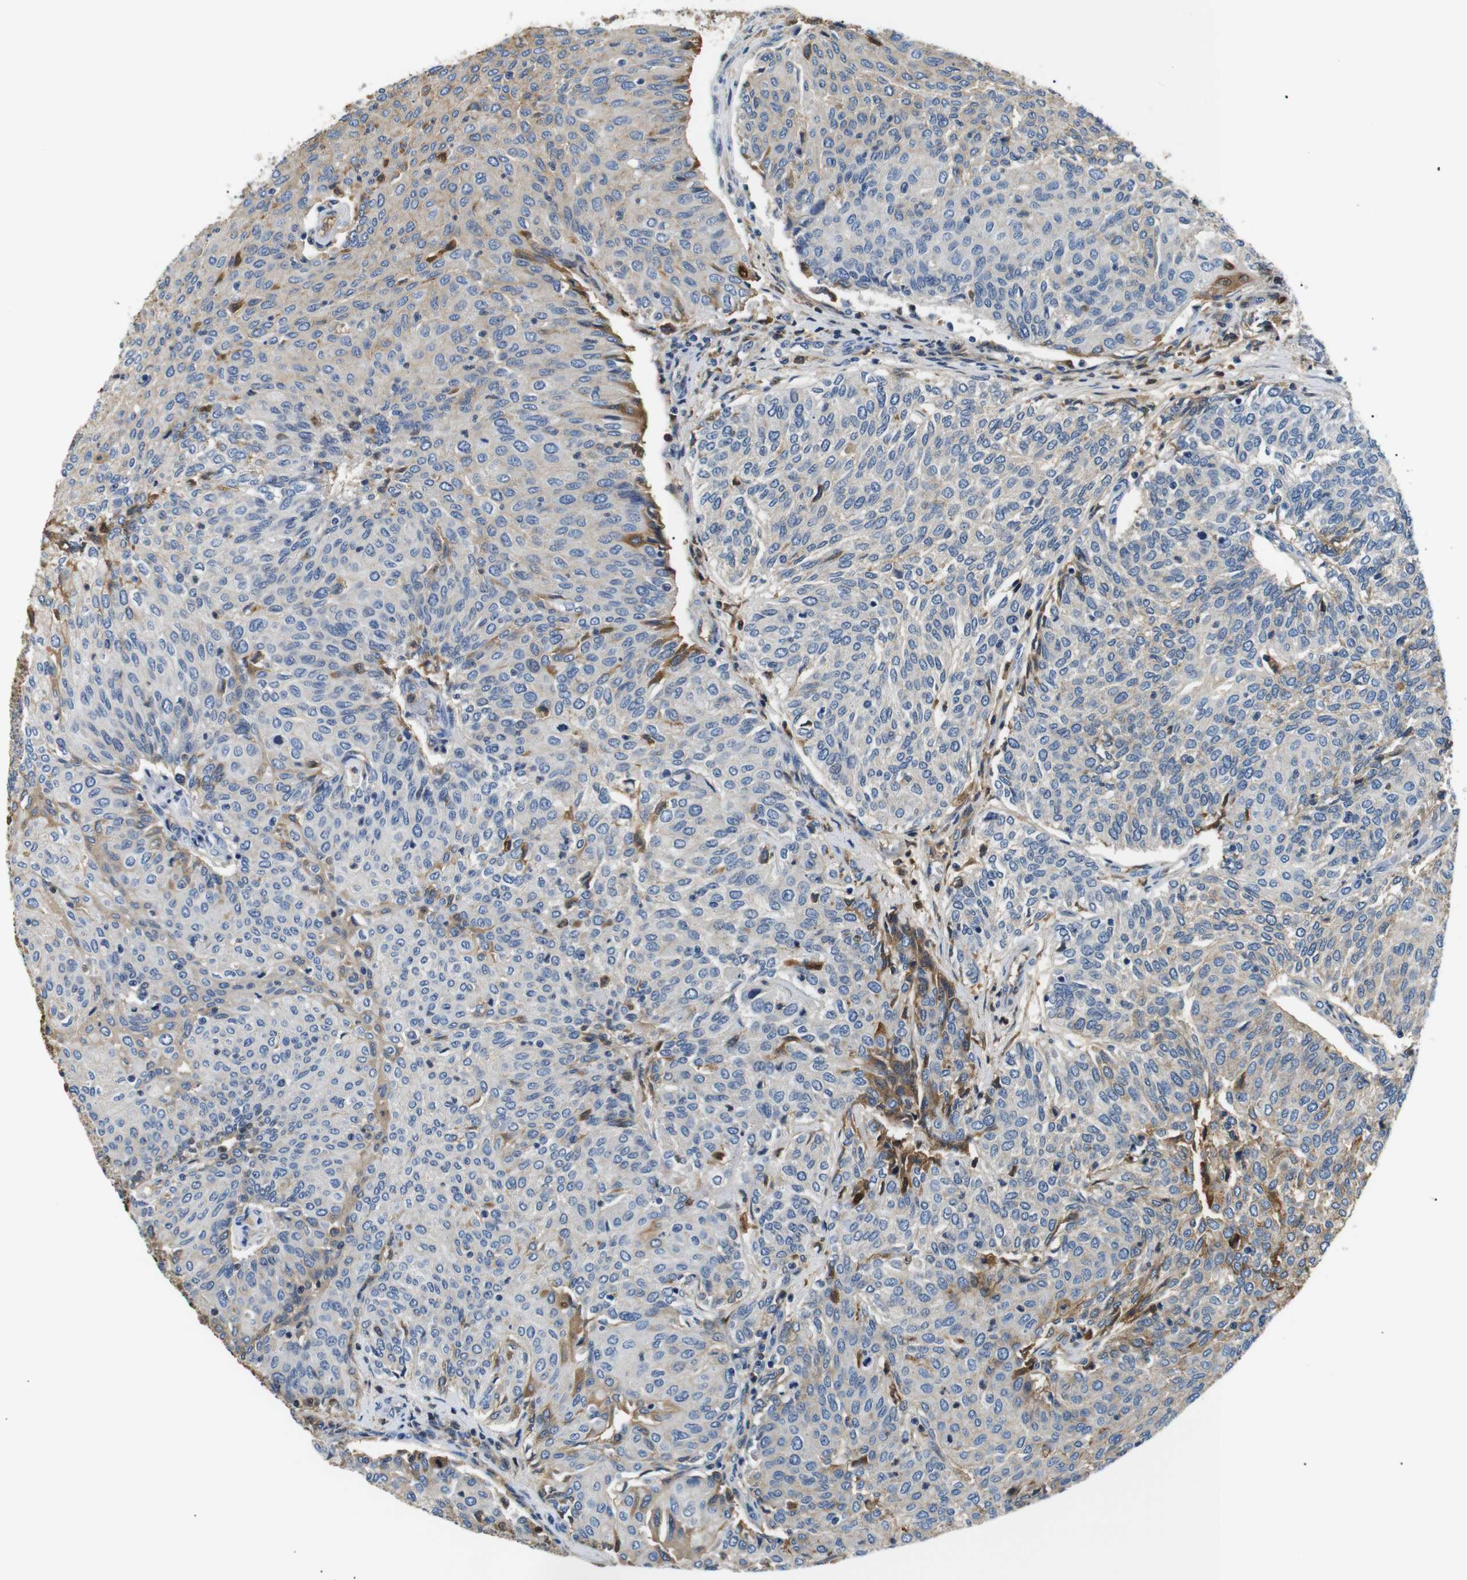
{"staining": {"intensity": "moderate", "quantity": "<25%", "location": "cytoplasmic/membranous"}, "tissue": "urothelial cancer", "cell_type": "Tumor cells", "image_type": "cancer", "snomed": [{"axis": "morphology", "description": "Urothelial carcinoma, Low grade"}, {"axis": "topography", "description": "Urinary bladder"}], "caption": "A histopathology image of urothelial cancer stained for a protein displays moderate cytoplasmic/membranous brown staining in tumor cells.", "gene": "LHCGR", "patient": {"sex": "female", "age": 79}}